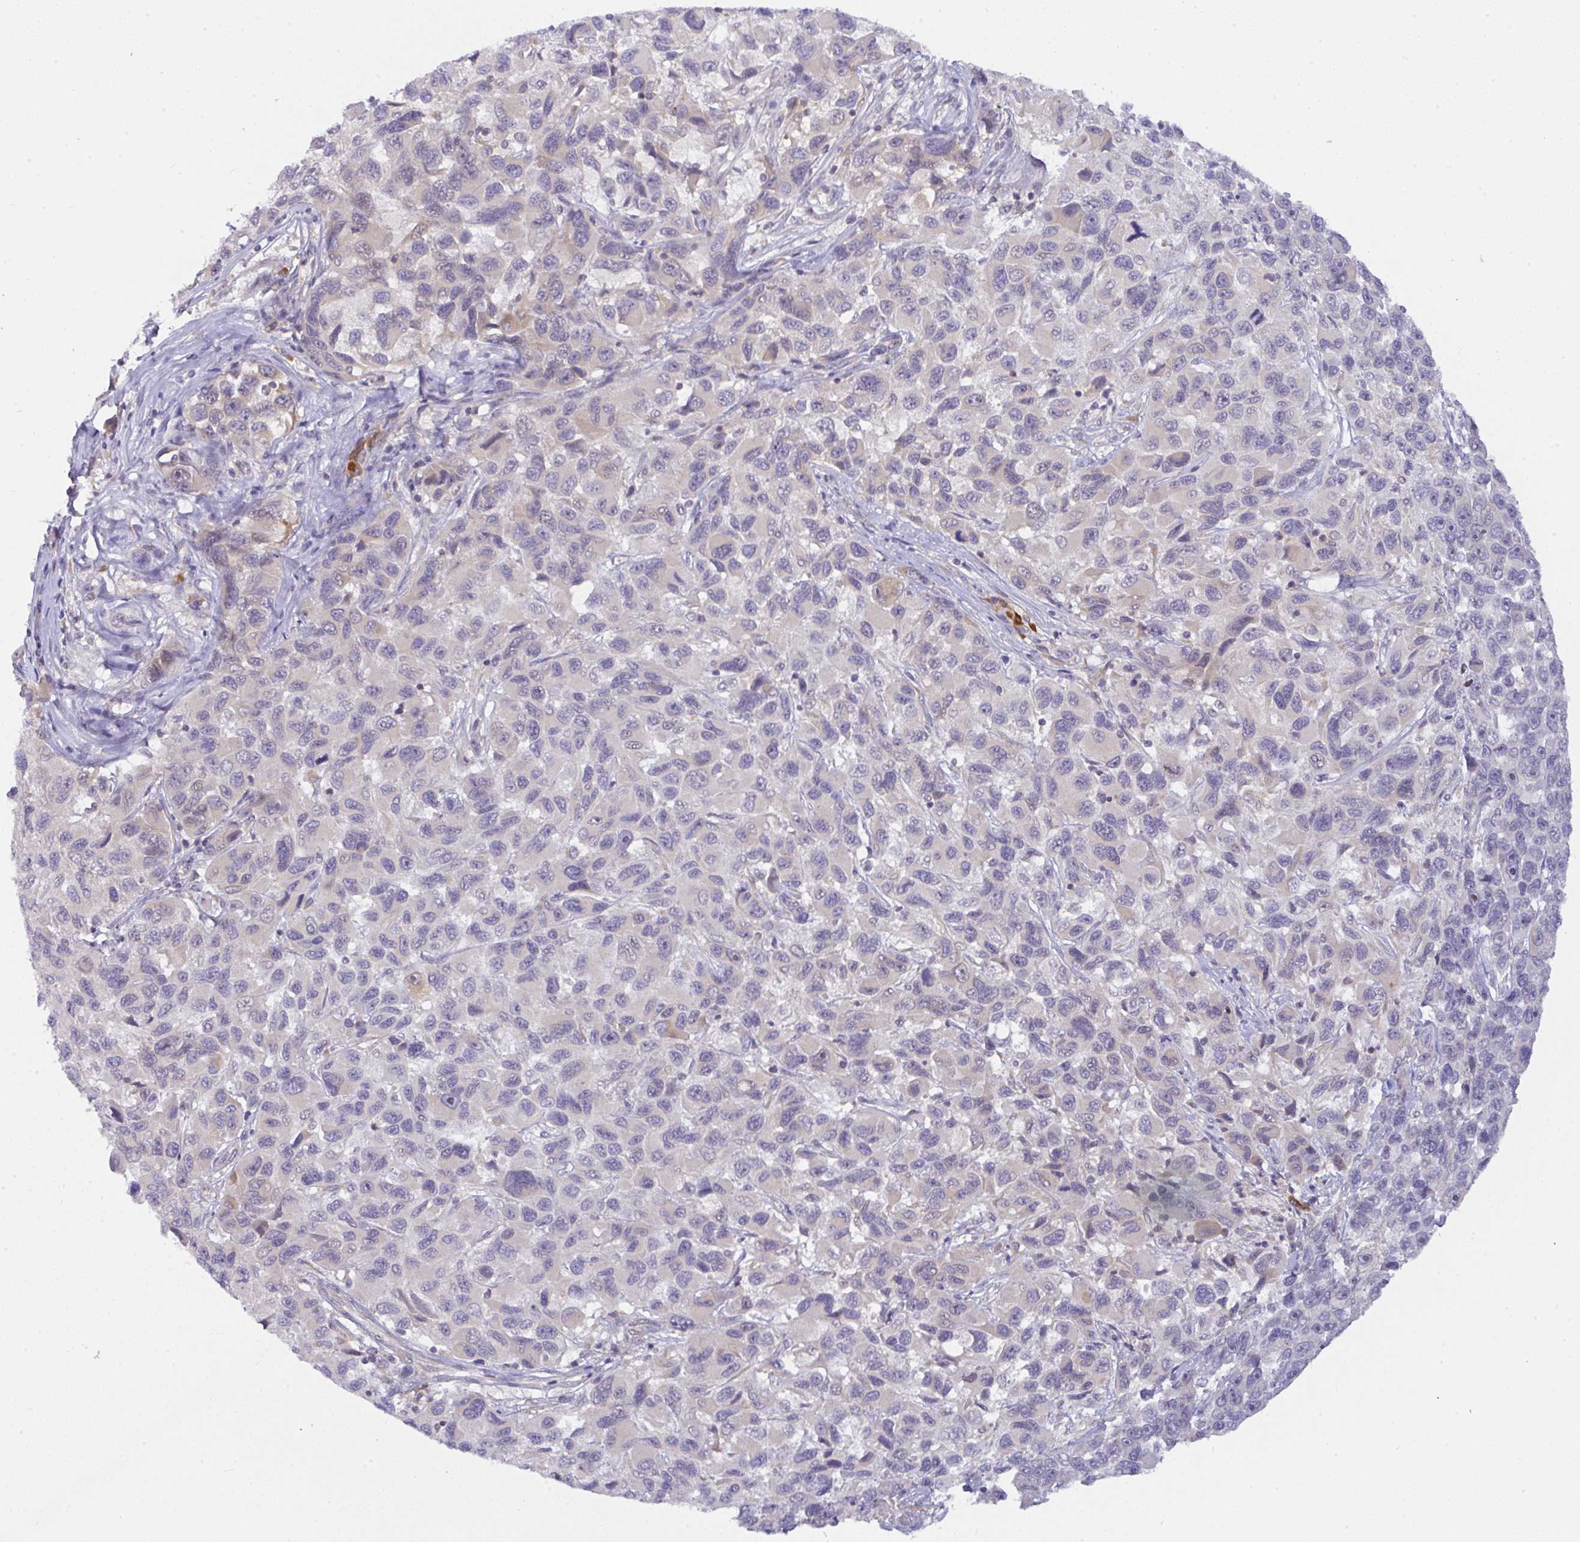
{"staining": {"intensity": "negative", "quantity": "none", "location": "none"}, "tissue": "melanoma", "cell_type": "Tumor cells", "image_type": "cancer", "snomed": [{"axis": "morphology", "description": "Malignant melanoma, NOS"}, {"axis": "topography", "description": "Skin"}], "caption": "Malignant melanoma stained for a protein using immunohistochemistry (IHC) reveals no staining tumor cells.", "gene": "DERL2", "patient": {"sex": "male", "age": 53}}